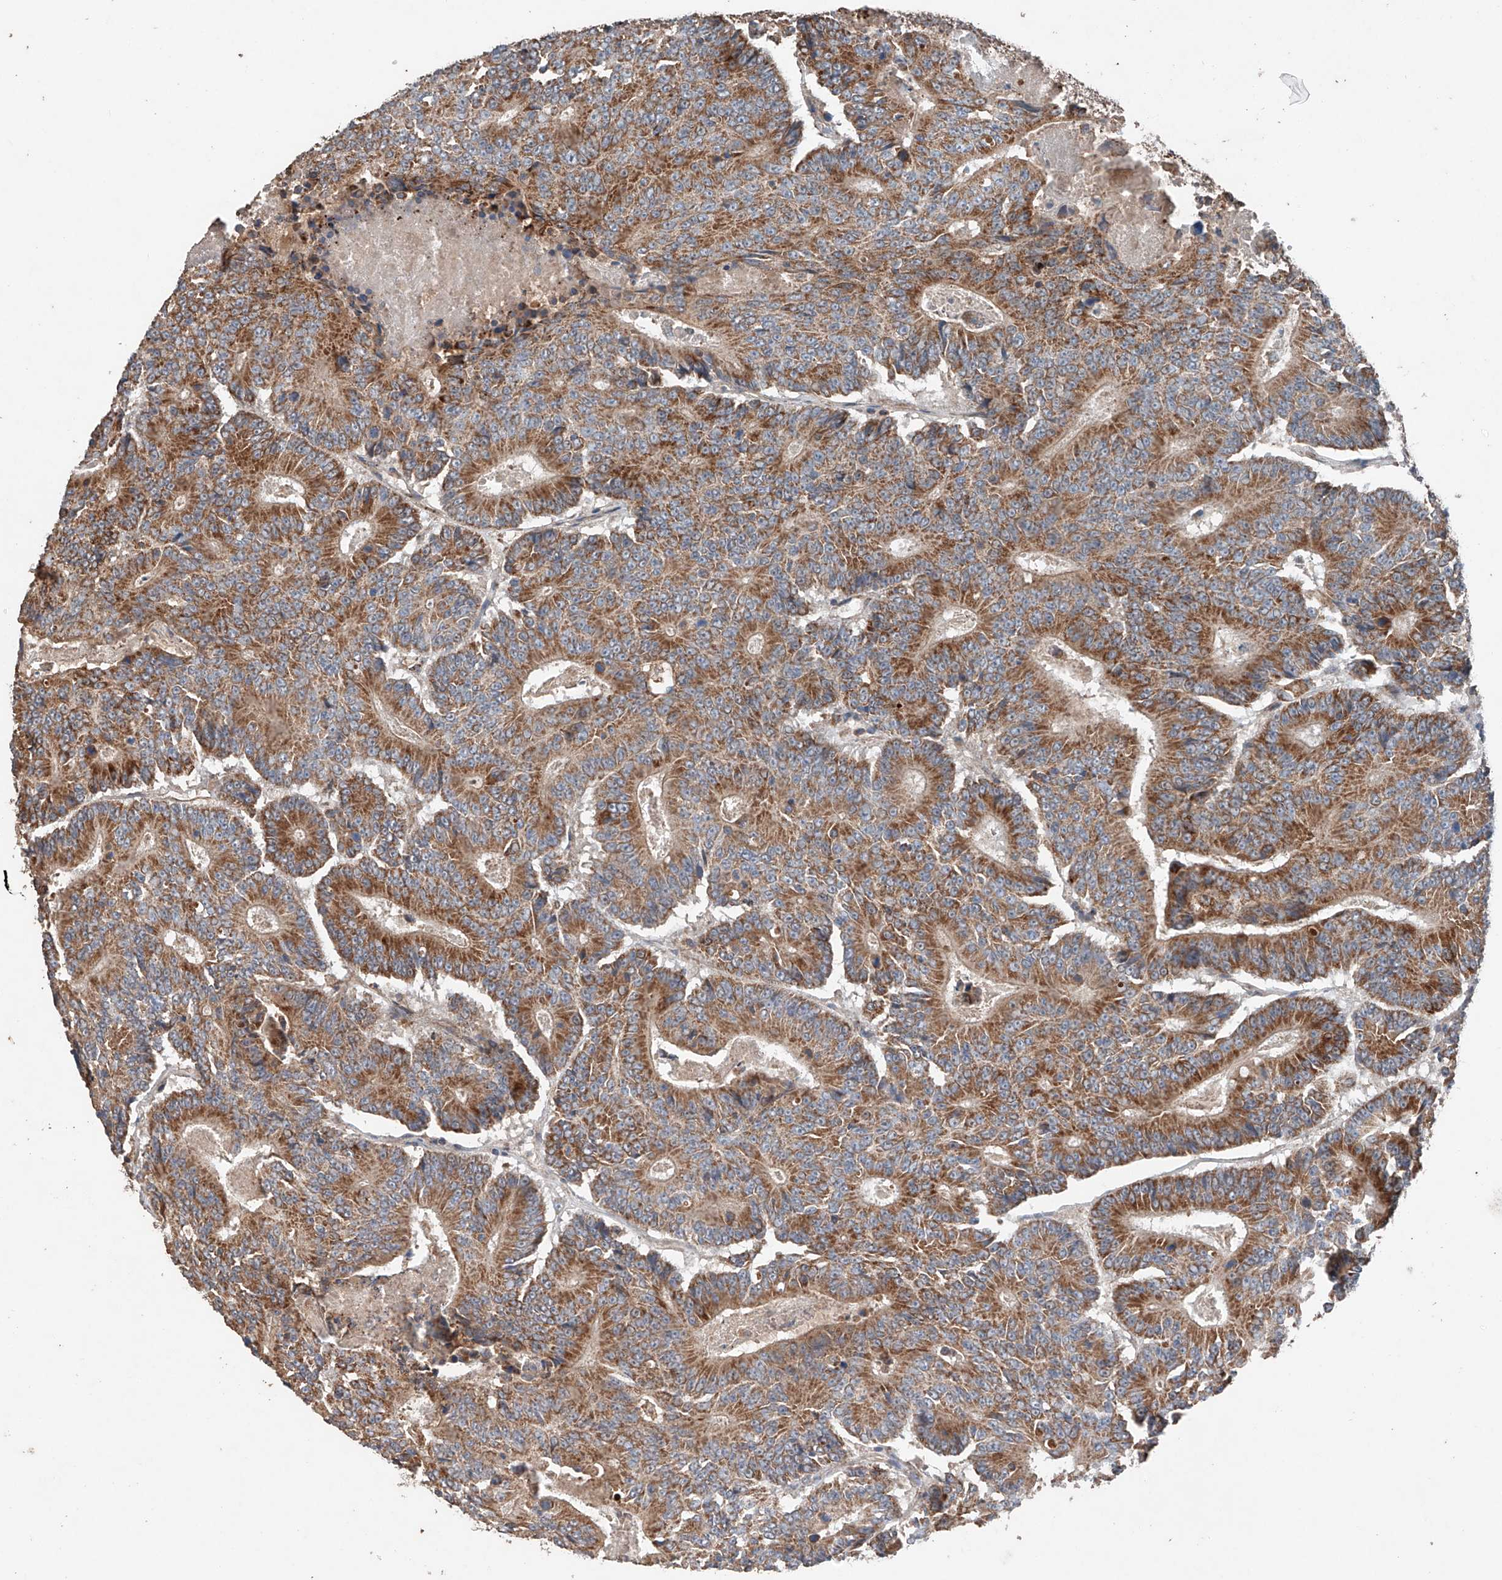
{"staining": {"intensity": "moderate", "quantity": ">75%", "location": "cytoplasmic/membranous"}, "tissue": "colorectal cancer", "cell_type": "Tumor cells", "image_type": "cancer", "snomed": [{"axis": "morphology", "description": "Adenocarcinoma, NOS"}, {"axis": "topography", "description": "Colon"}], "caption": "Immunohistochemical staining of colorectal cancer (adenocarcinoma) reveals medium levels of moderate cytoplasmic/membranous protein positivity in about >75% of tumor cells.", "gene": "AP4B1", "patient": {"sex": "male", "age": 83}}